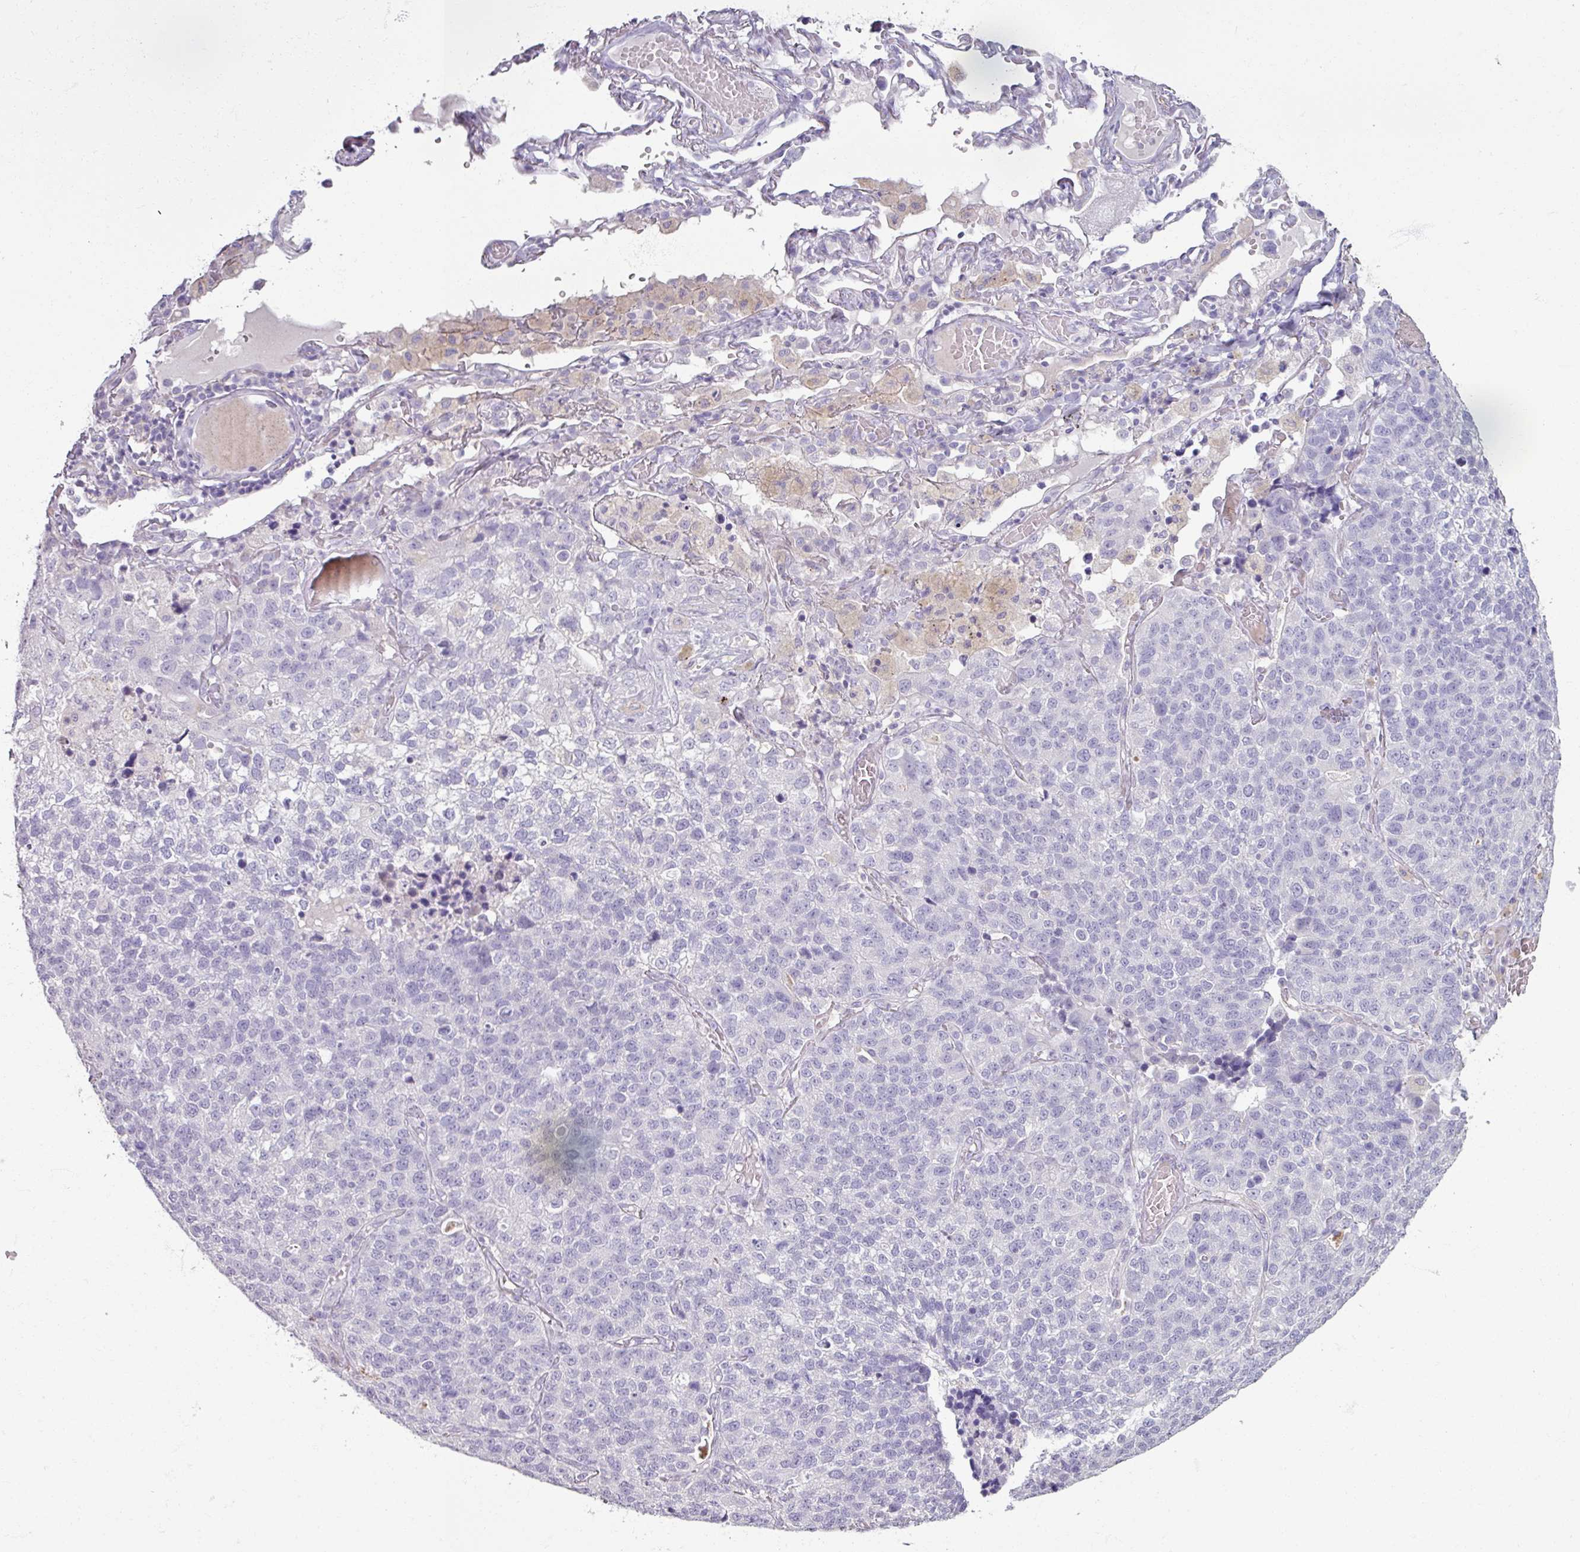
{"staining": {"intensity": "negative", "quantity": "none", "location": "none"}, "tissue": "lung cancer", "cell_type": "Tumor cells", "image_type": "cancer", "snomed": [{"axis": "morphology", "description": "Adenocarcinoma, NOS"}, {"axis": "topography", "description": "Lung"}], "caption": "Protein analysis of lung cancer (adenocarcinoma) shows no significant expression in tumor cells. (DAB immunohistochemistry visualized using brightfield microscopy, high magnification).", "gene": "SLC27A5", "patient": {"sex": "male", "age": 49}}